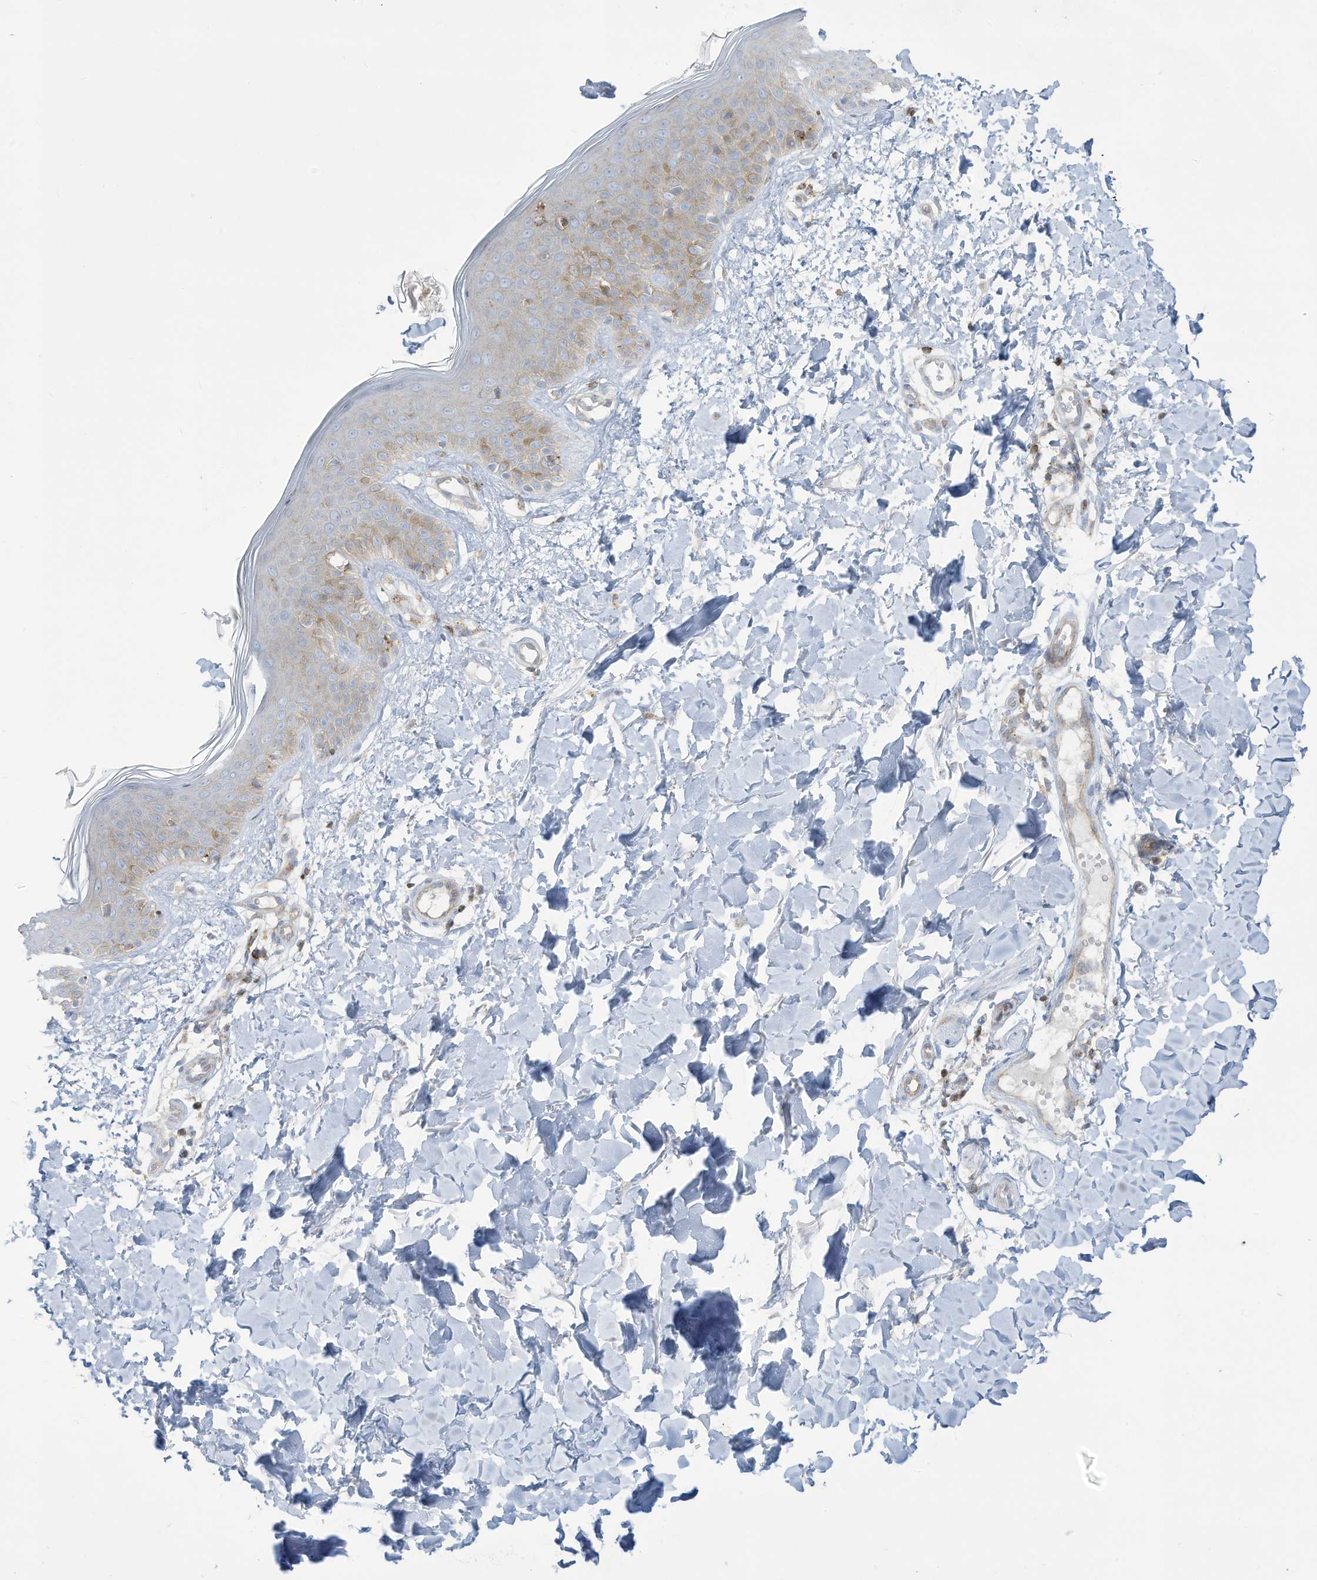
{"staining": {"intensity": "negative", "quantity": "none", "location": "none"}, "tissue": "skin", "cell_type": "Fibroblasts", "image_type": "normal", "snomed": [{"axis": "morphology", "description": "Normal tissue, NOS"}, {"axis": "topography", "description": "Skin"}], "caption": "Human skin stained for a protein using IHC shows no positivity in fibroblasts.", "gene": "THNSL2", "patient": {"sex": "male", "age": 37}}